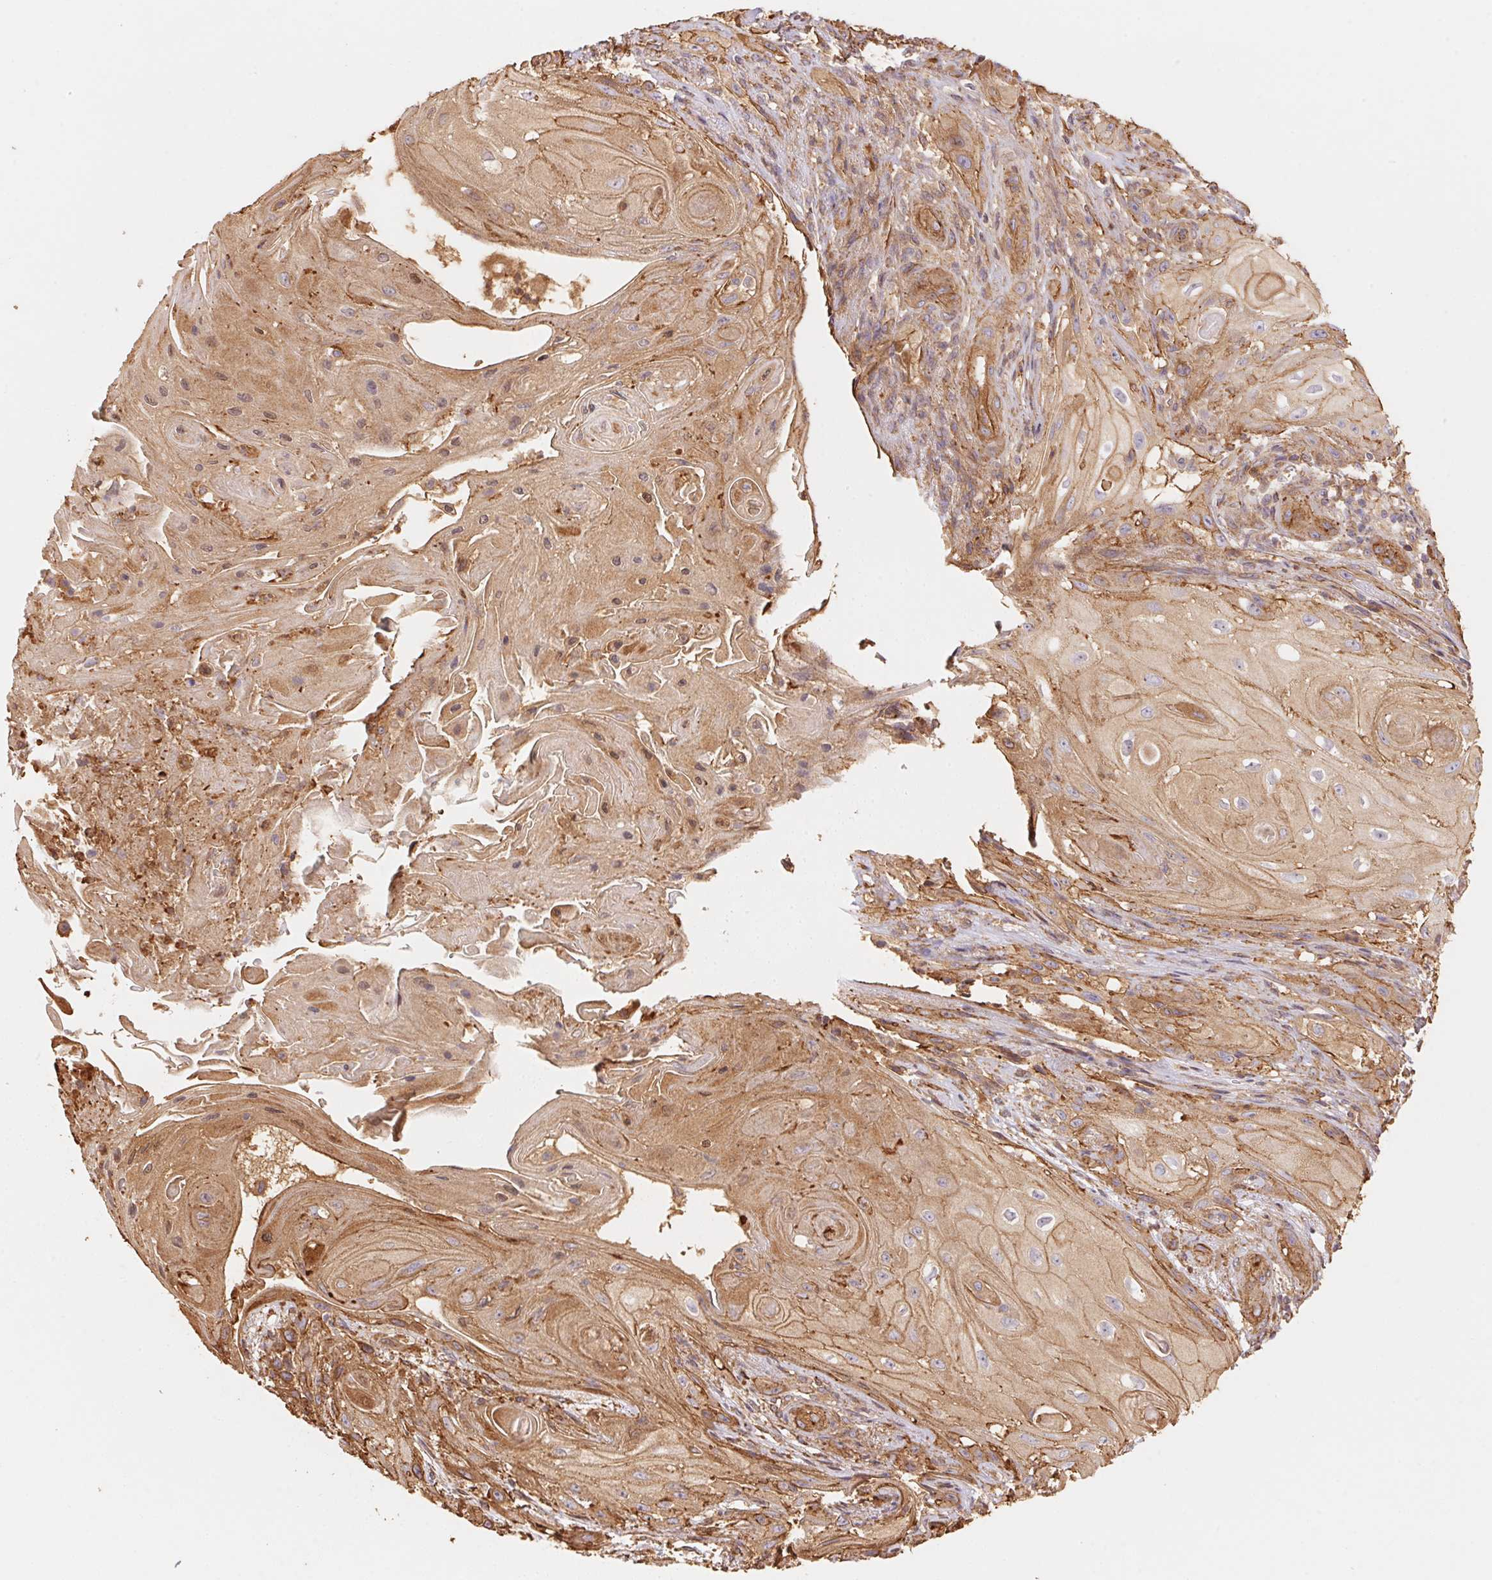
{"staining": {"intensity": "moderate", "quantity": ">75%", "location": "cytoplasmic/membranous"}, "tissue": "skin cancer", "cell_type": "Tumor cells", "image_type": "cancer", "snomed": [{"axis": "morphology", "description": "Squamous cell carcinoma, NOS"}, {"axis": "topography", "description": "Skin"}], "caption": "This is an image of IHC staining of skin squamous cell carcinoma, which shows moderate expression in the cytoplasmic/membranous of tumor cells.", "gene": "FRAS1", "patient": {"sex": "male", "age": 62}}